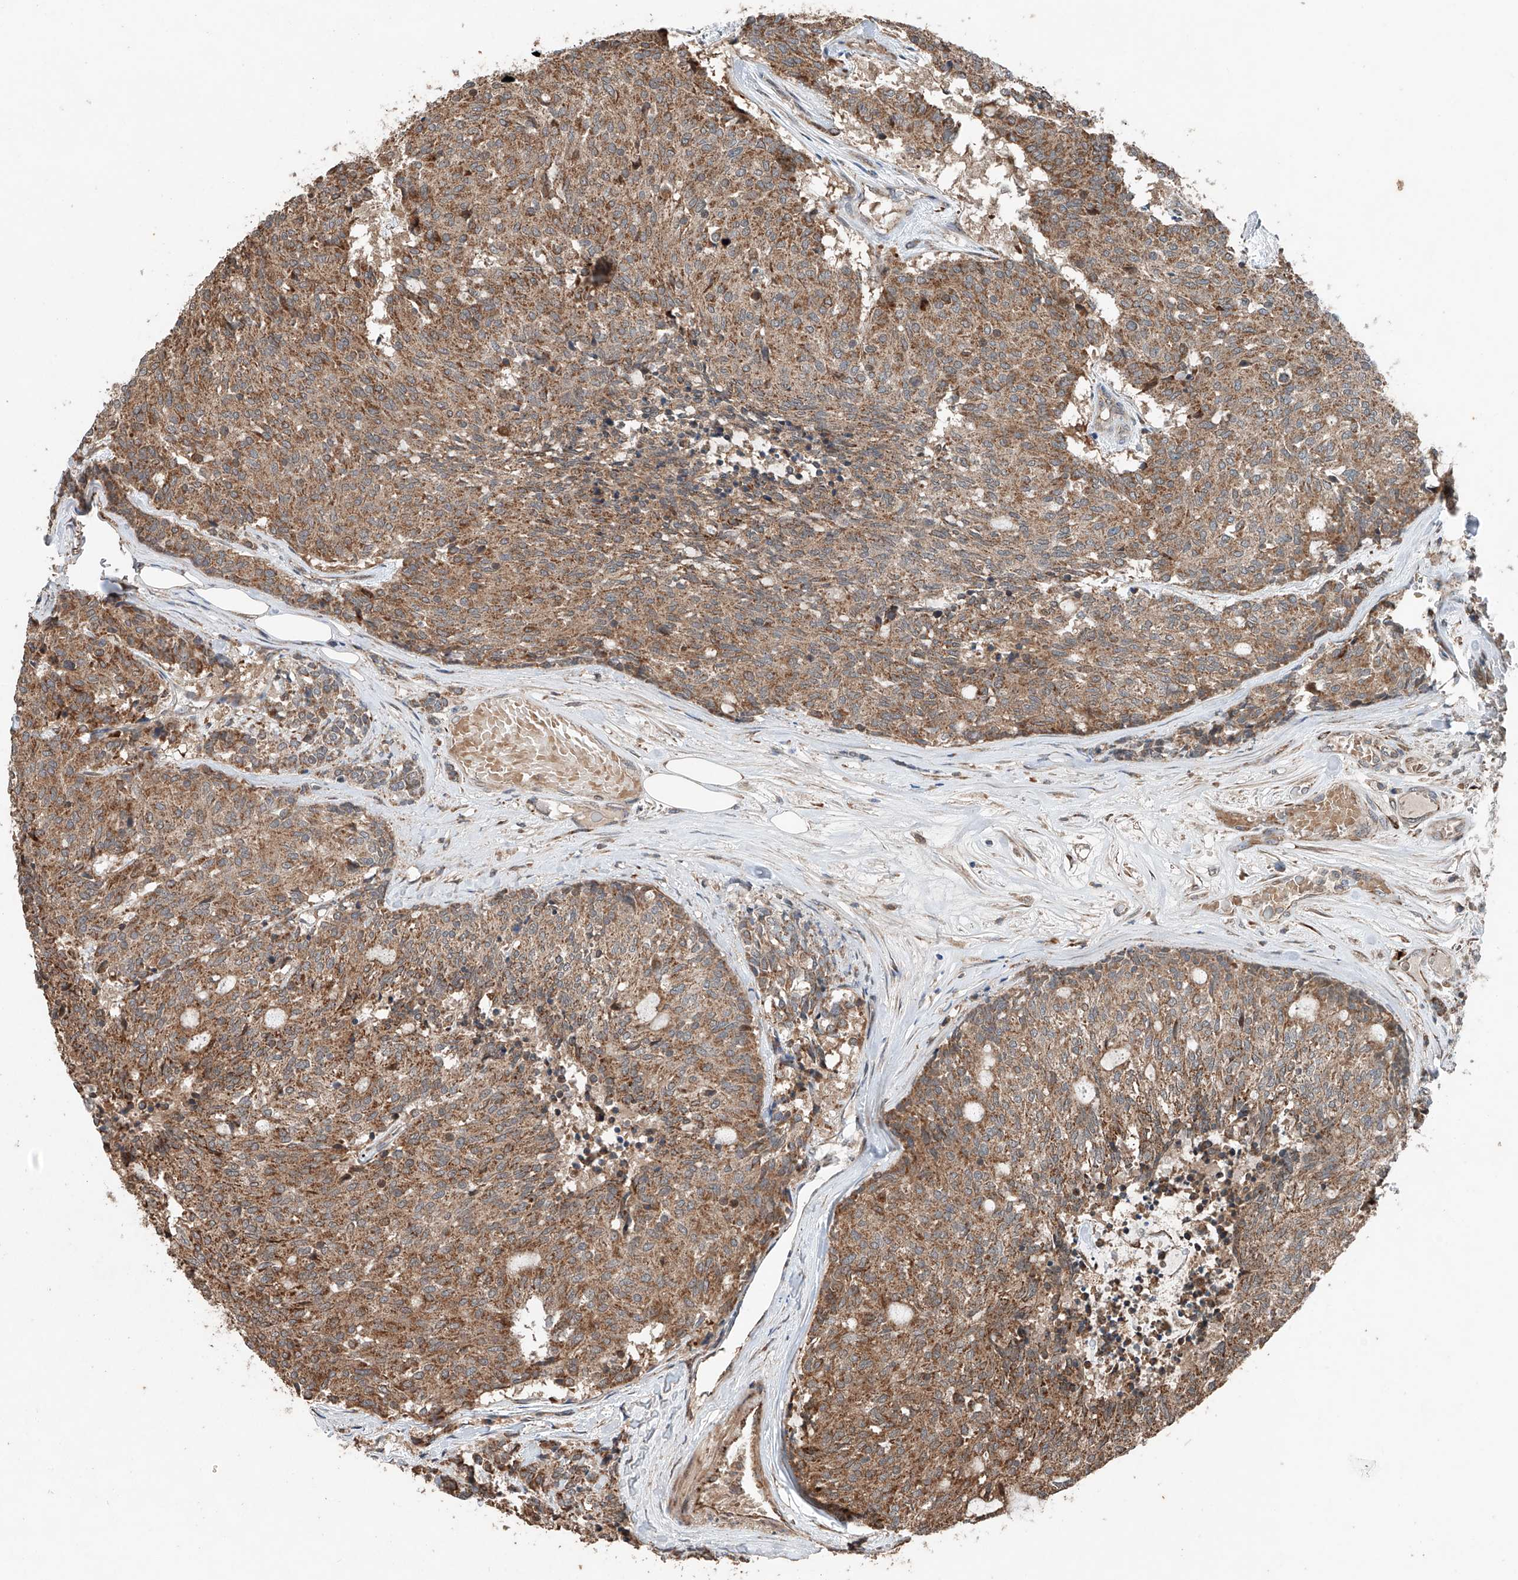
{"staining": {"intensity": "moderate", "quantity": ">75%", "location": "cytoplasmic/membranous"}, "tissue": "carcinoid", "cell_type": "Tumor cells", "image_type": "cancer", "snomed": [{"axis": "morphology", "description": "Carcinoid, malignant, NOS"}, {"axis": "topography", "description": "Pancreas"}], "caption": "Approximately >75% of tumor cells in carcinoid (malignant) display moderate cytoplasmic/membranous protein positivity as visualized by brown immunohistochemical staining.", "gene": "AP4B1", "patient": {"sex": "female", "age": 54}}